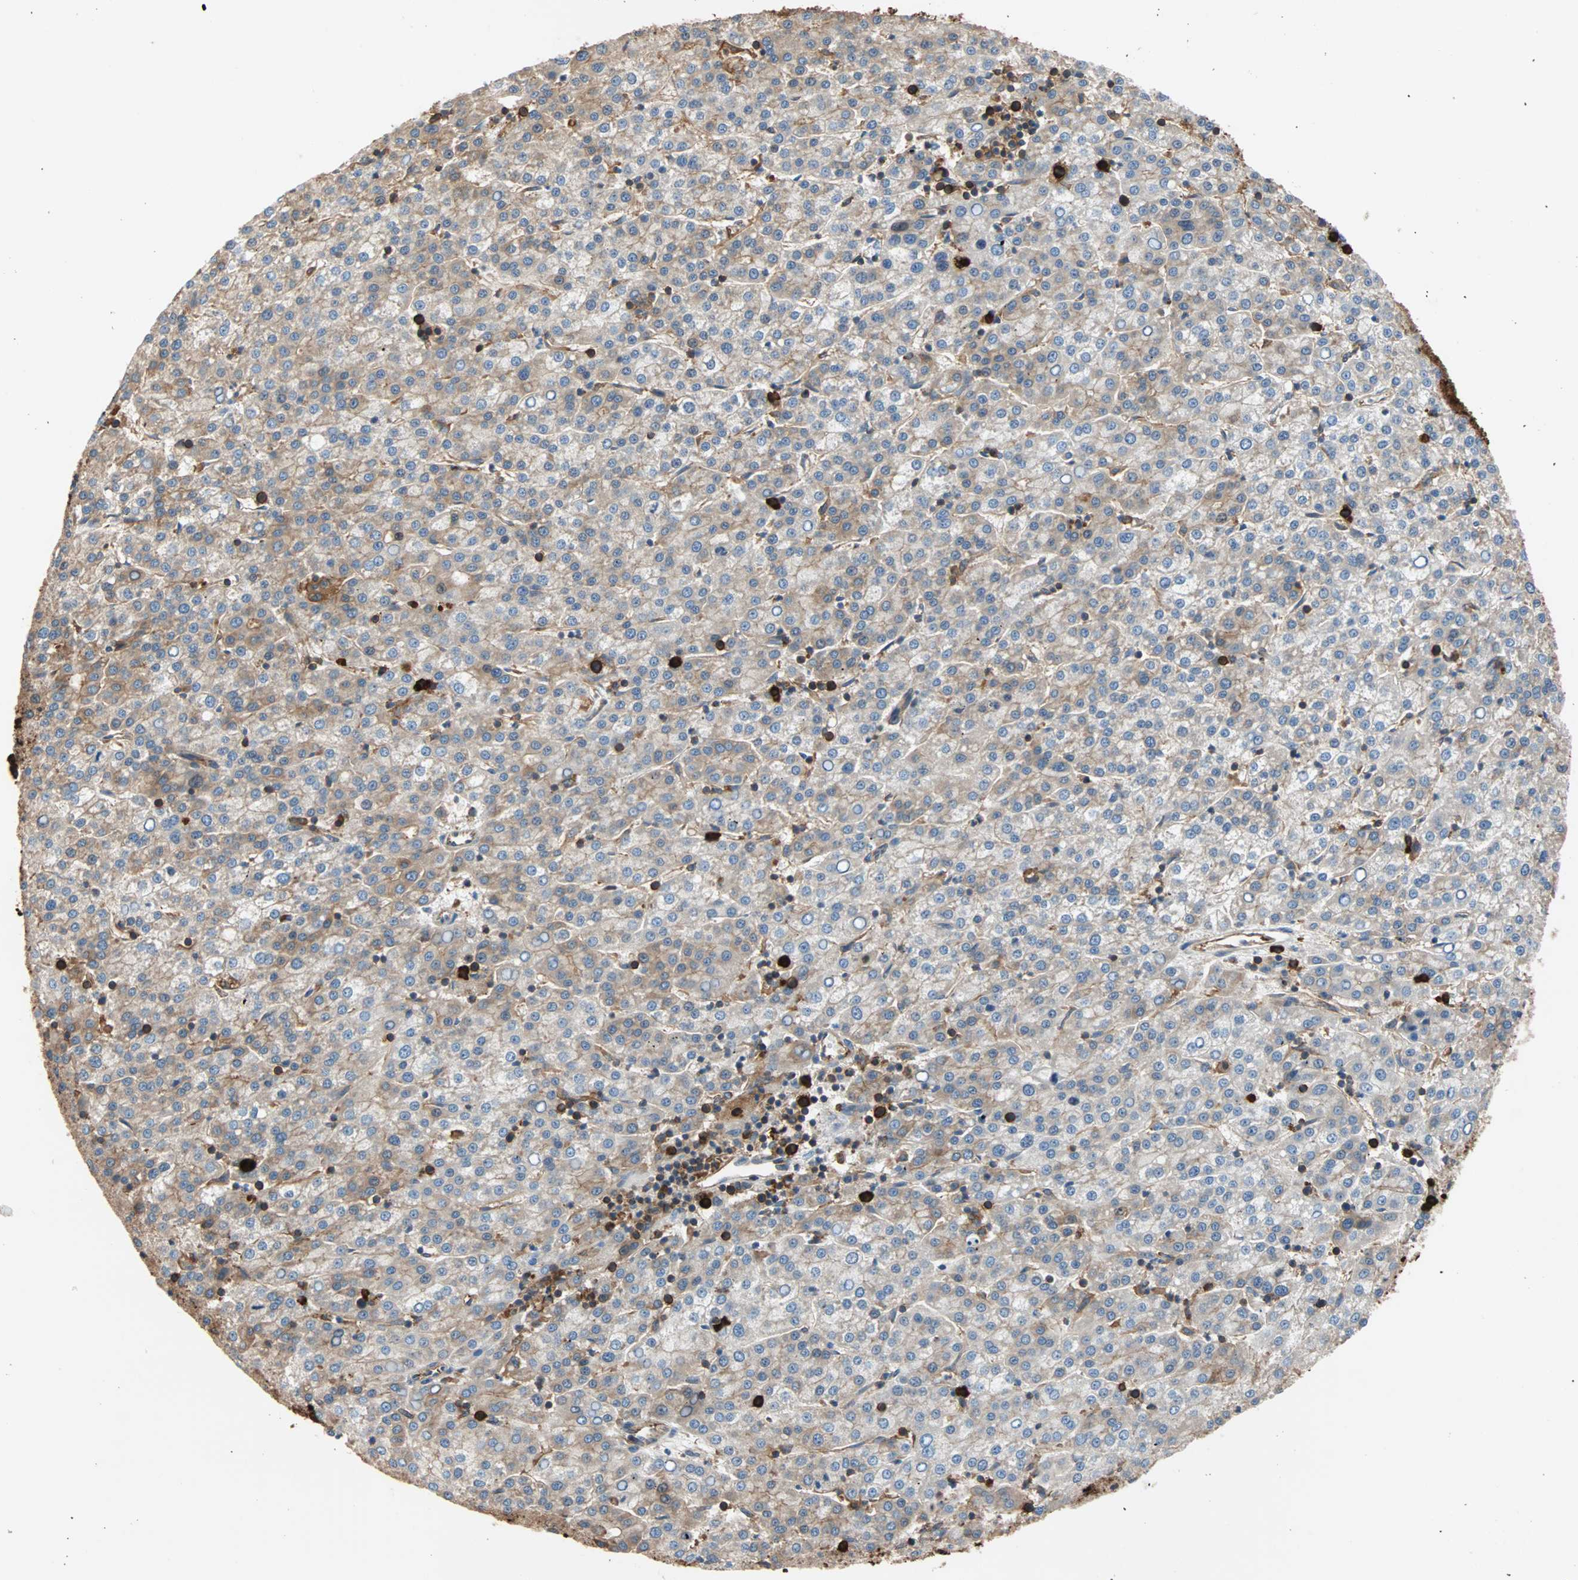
{"staining": {"intensity": "weak", "quantity": "25%-75%", "location": "cytoplasmic/membranous"}, "tissue": "liver cancer", "cell_type": "Tumor cells", "image_type": "cancer", "snomed": [{"axis": "morphology", "description": "Carcinoma, Hepatocellular, NOS"}, {"axis": "topography", "description": "Liver"}], "caption": "This is an image of immunohistochemistry staining of liver cancer (hepatocellular carcinoma), which shows weak staining in the cytoplasmic/membranous of tumor cells.", "gene": "EEF2", "patient": {"sex": "female", "age": 58}}